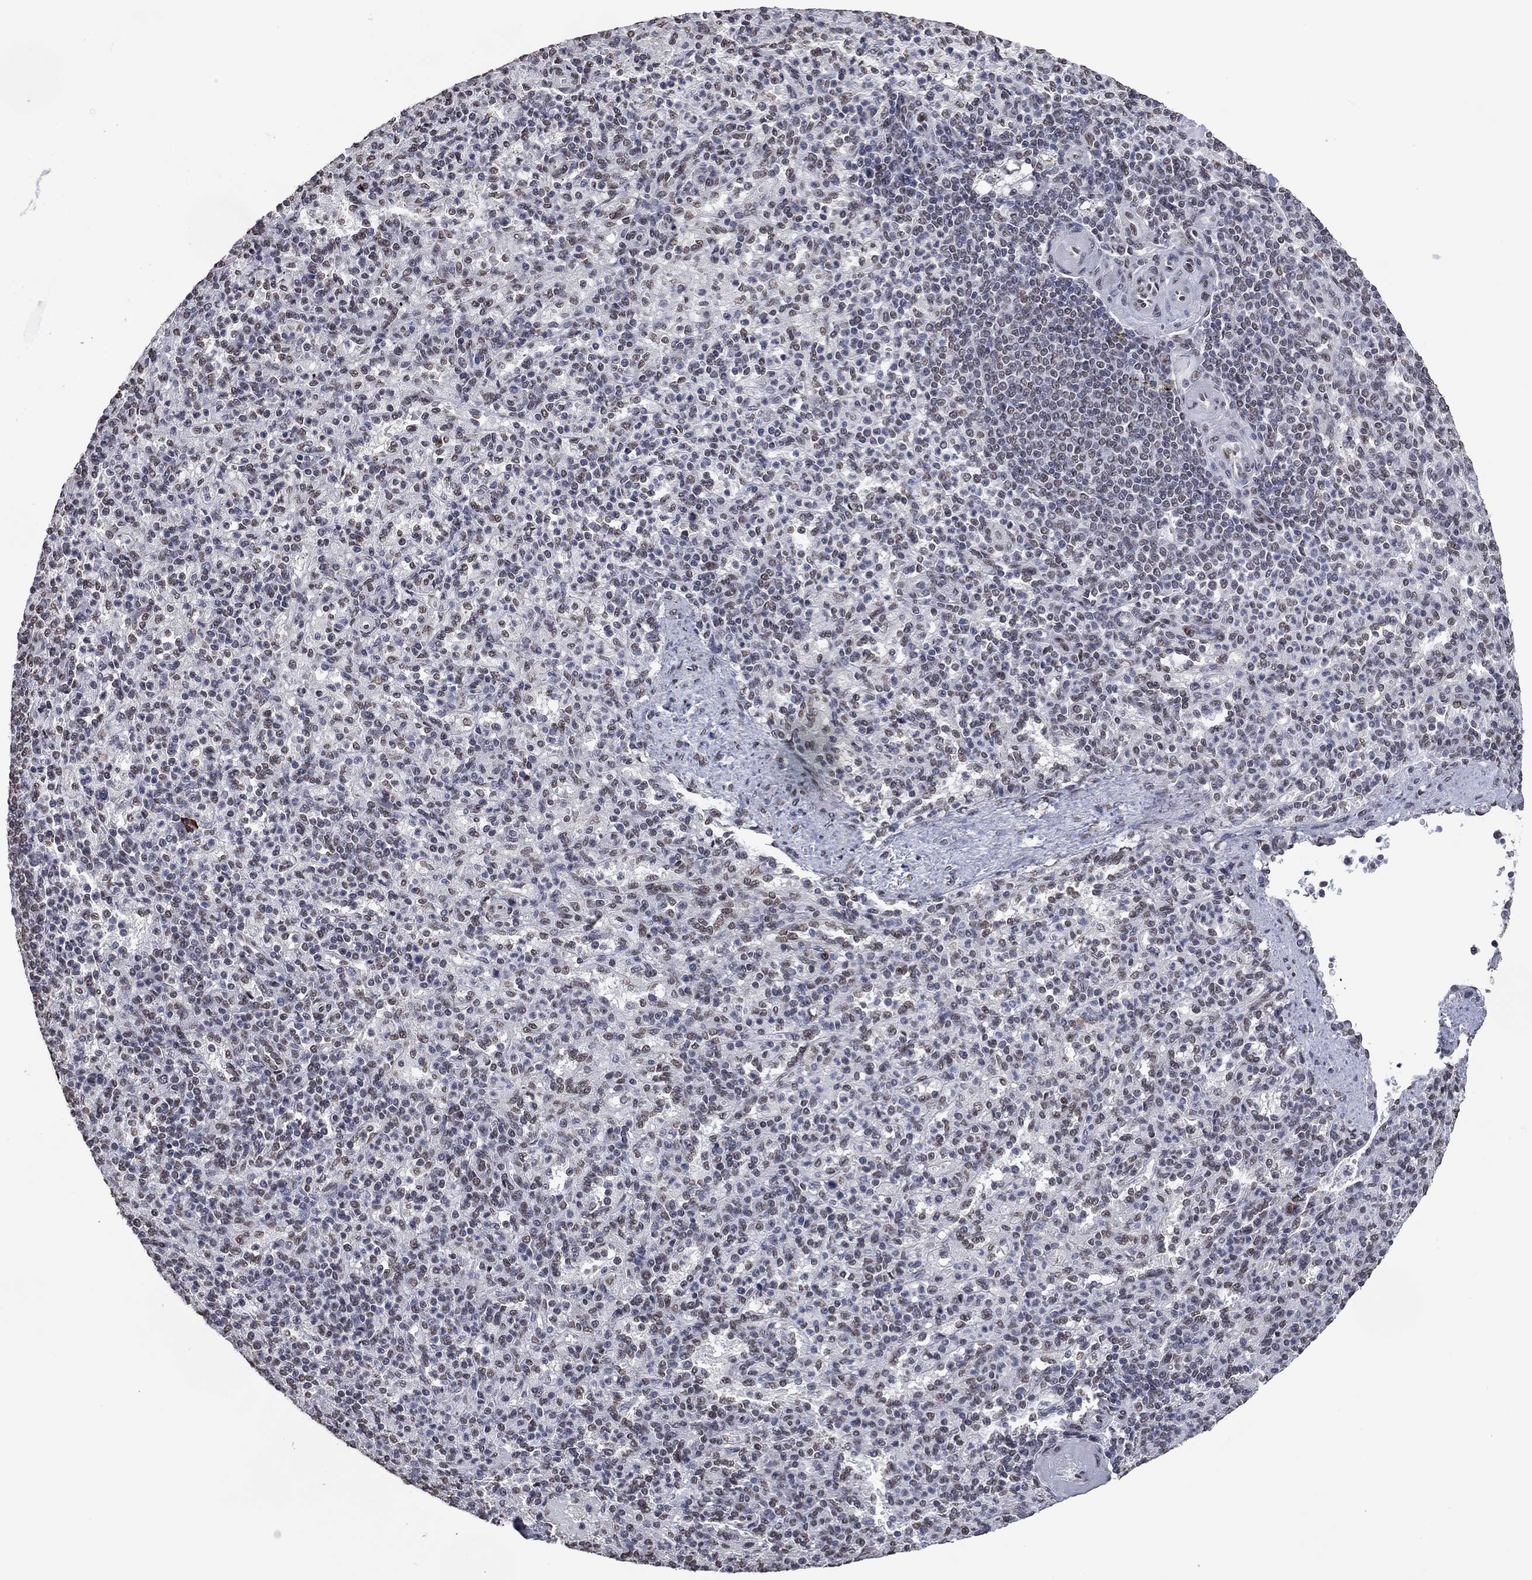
{"staining": {"intensity": "weak", "quantity": "<25%", "location": "nuclear"}, "tissue": "spleen", "cell_type": "Cells in red pulp", "image_type": "normal", "snomed": [{"axis": "morphology", "description": "Normal tissue, NOS"}, {"axis": "topography", "description": "Spleen"}], "caption": "IHC of unremarkable human spleen displays no expression in cells in red pulp. (DAB (3,3'-diaminobenzidine) immunohistochemistry (IHC) with hematoxylin counter stain).", "gene": "EHMT1", "patient": {"sex": "female", "age": 74}}